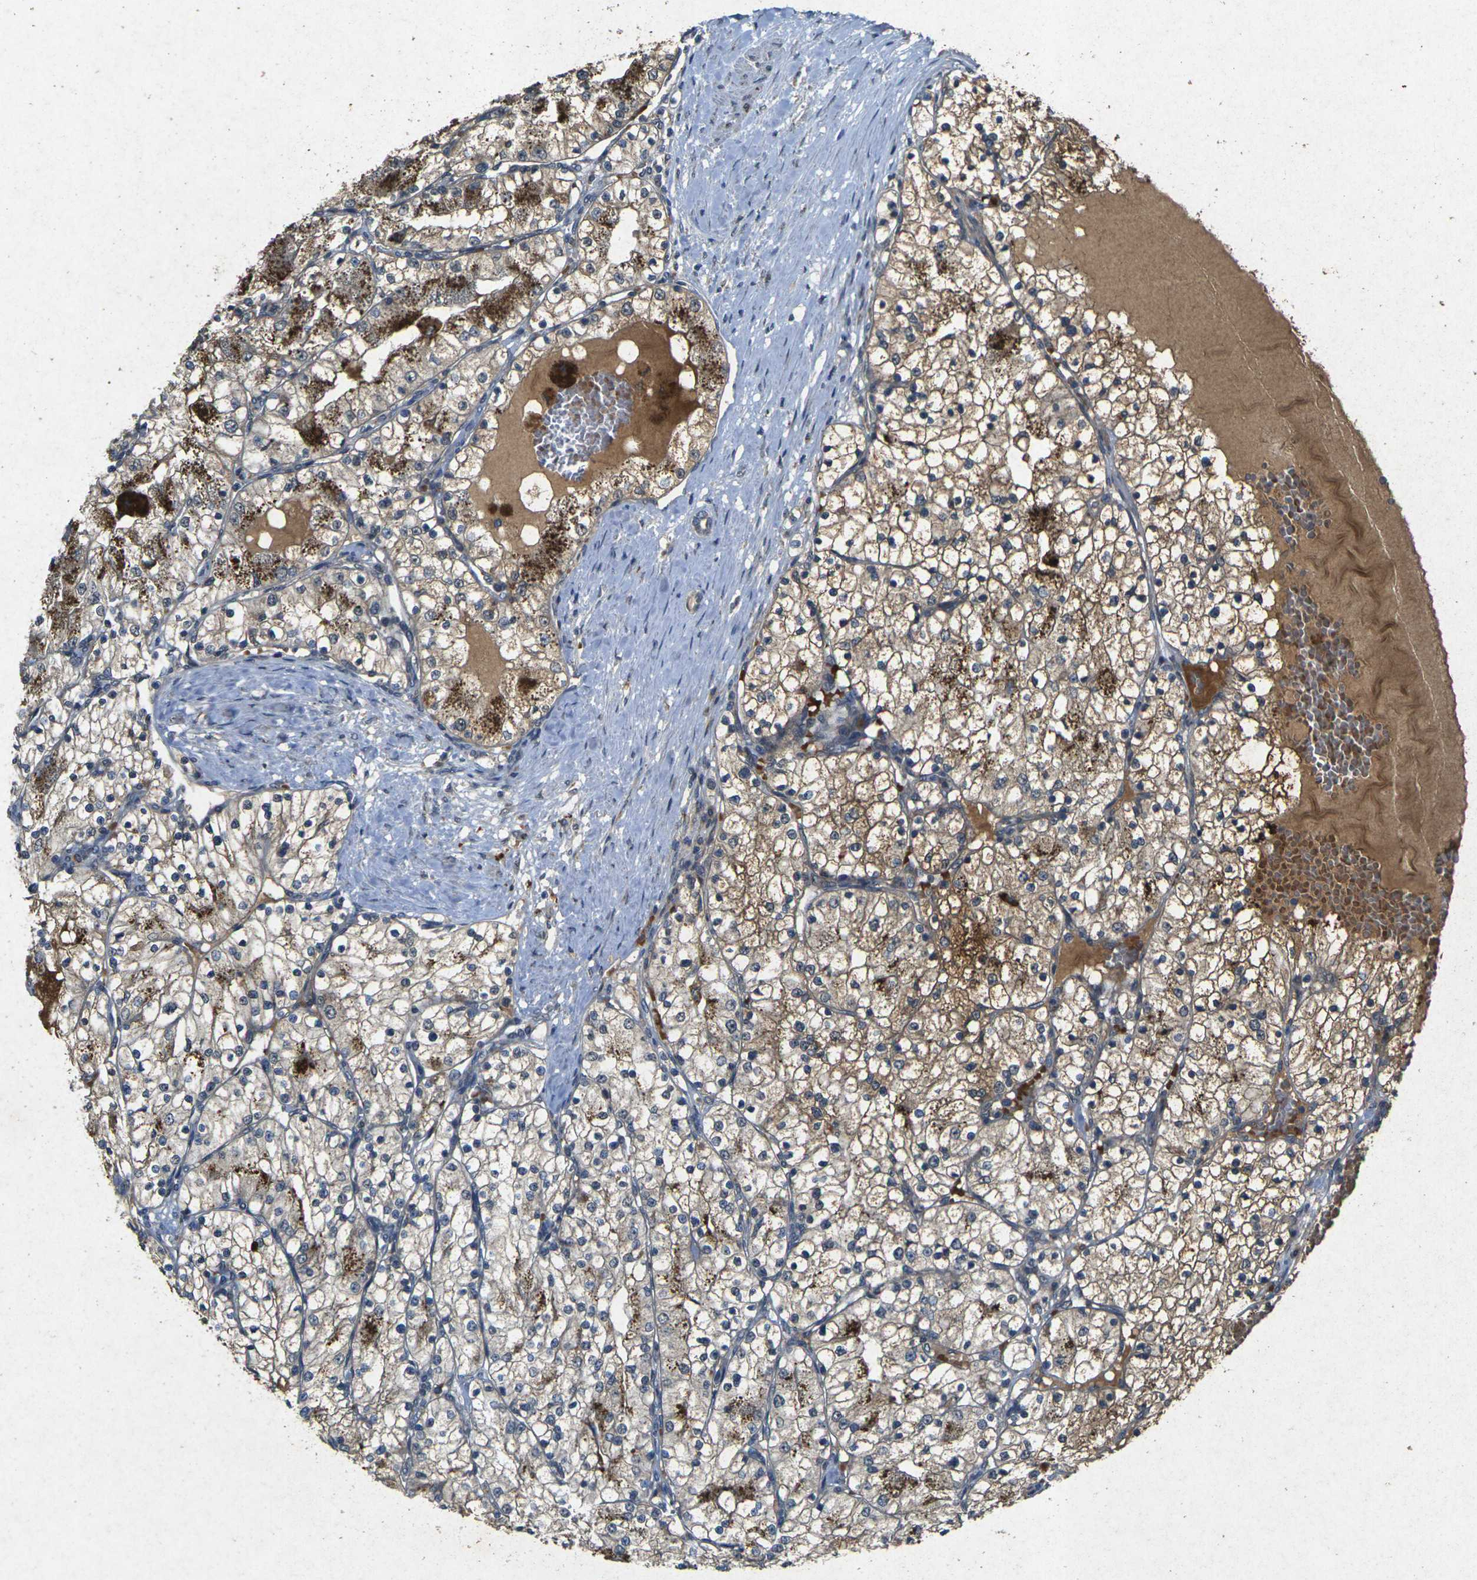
{"staining": {"intensity": "moderate", "quantity": ">75%", "location": "cytoplasmic/membranous"}, "tissue": "renal cancer", "cell_type": "Tumor cells", "image_type": "cancer", "snomed": [{"axis": "morphology", "description": "Adenocarcinoma, NOS"}, {"axis": "topography", "description": "Kidney"}], "caption": "Renal cancer (adenocarcinoma) stained for a protein demonstrates moderate cytoplasmic/membranous positivity in tumor cells. The protein is shown in brown color, while the nuclei are stained blue.", "gene": "RGMA", "patient": {"sex": "male", "age": 68}}